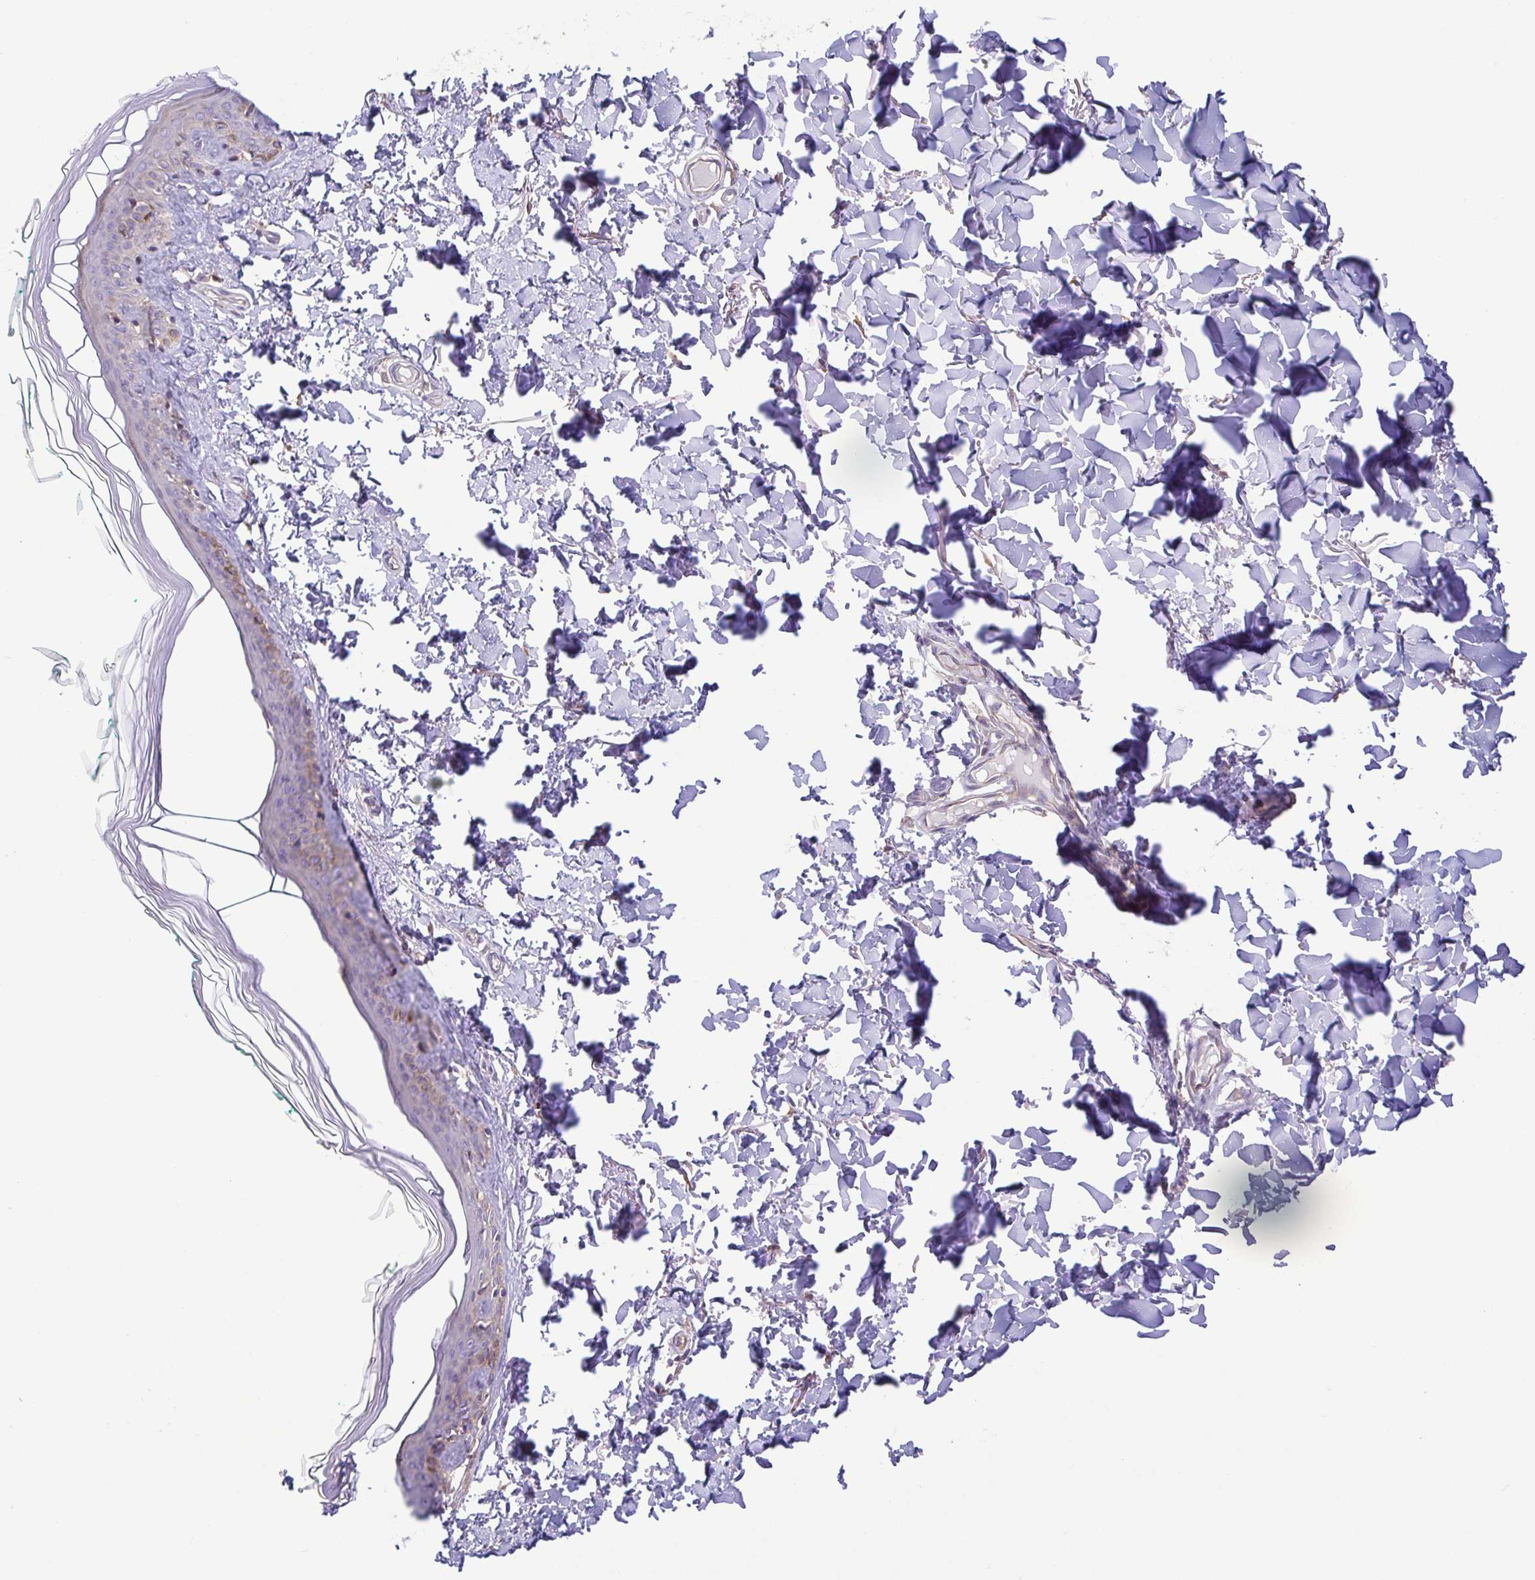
{"staining": {"intensity": "moderate", "quantity": "25%-75%", "location": "cytoplasmic/membranous"}, "tissue": "skin", "cell_type": "Fibroblasts", "image_type": "normal", "snomed": [{"axis": "morphology", "description": "Normal tissue, NOS"}, {"axis": "topography", "description": "Skin"}, {"axis": "topography", "description": "Peripheral nerve tissue"}], "caption": "Benign skin reveals moderate cytoplasmic/membranous expression in about 25%-75% of fibroblasts, visualized by immunohistochemistry.", "gene": "LMF2", "patient": {"sex": "female", "age": 45}}